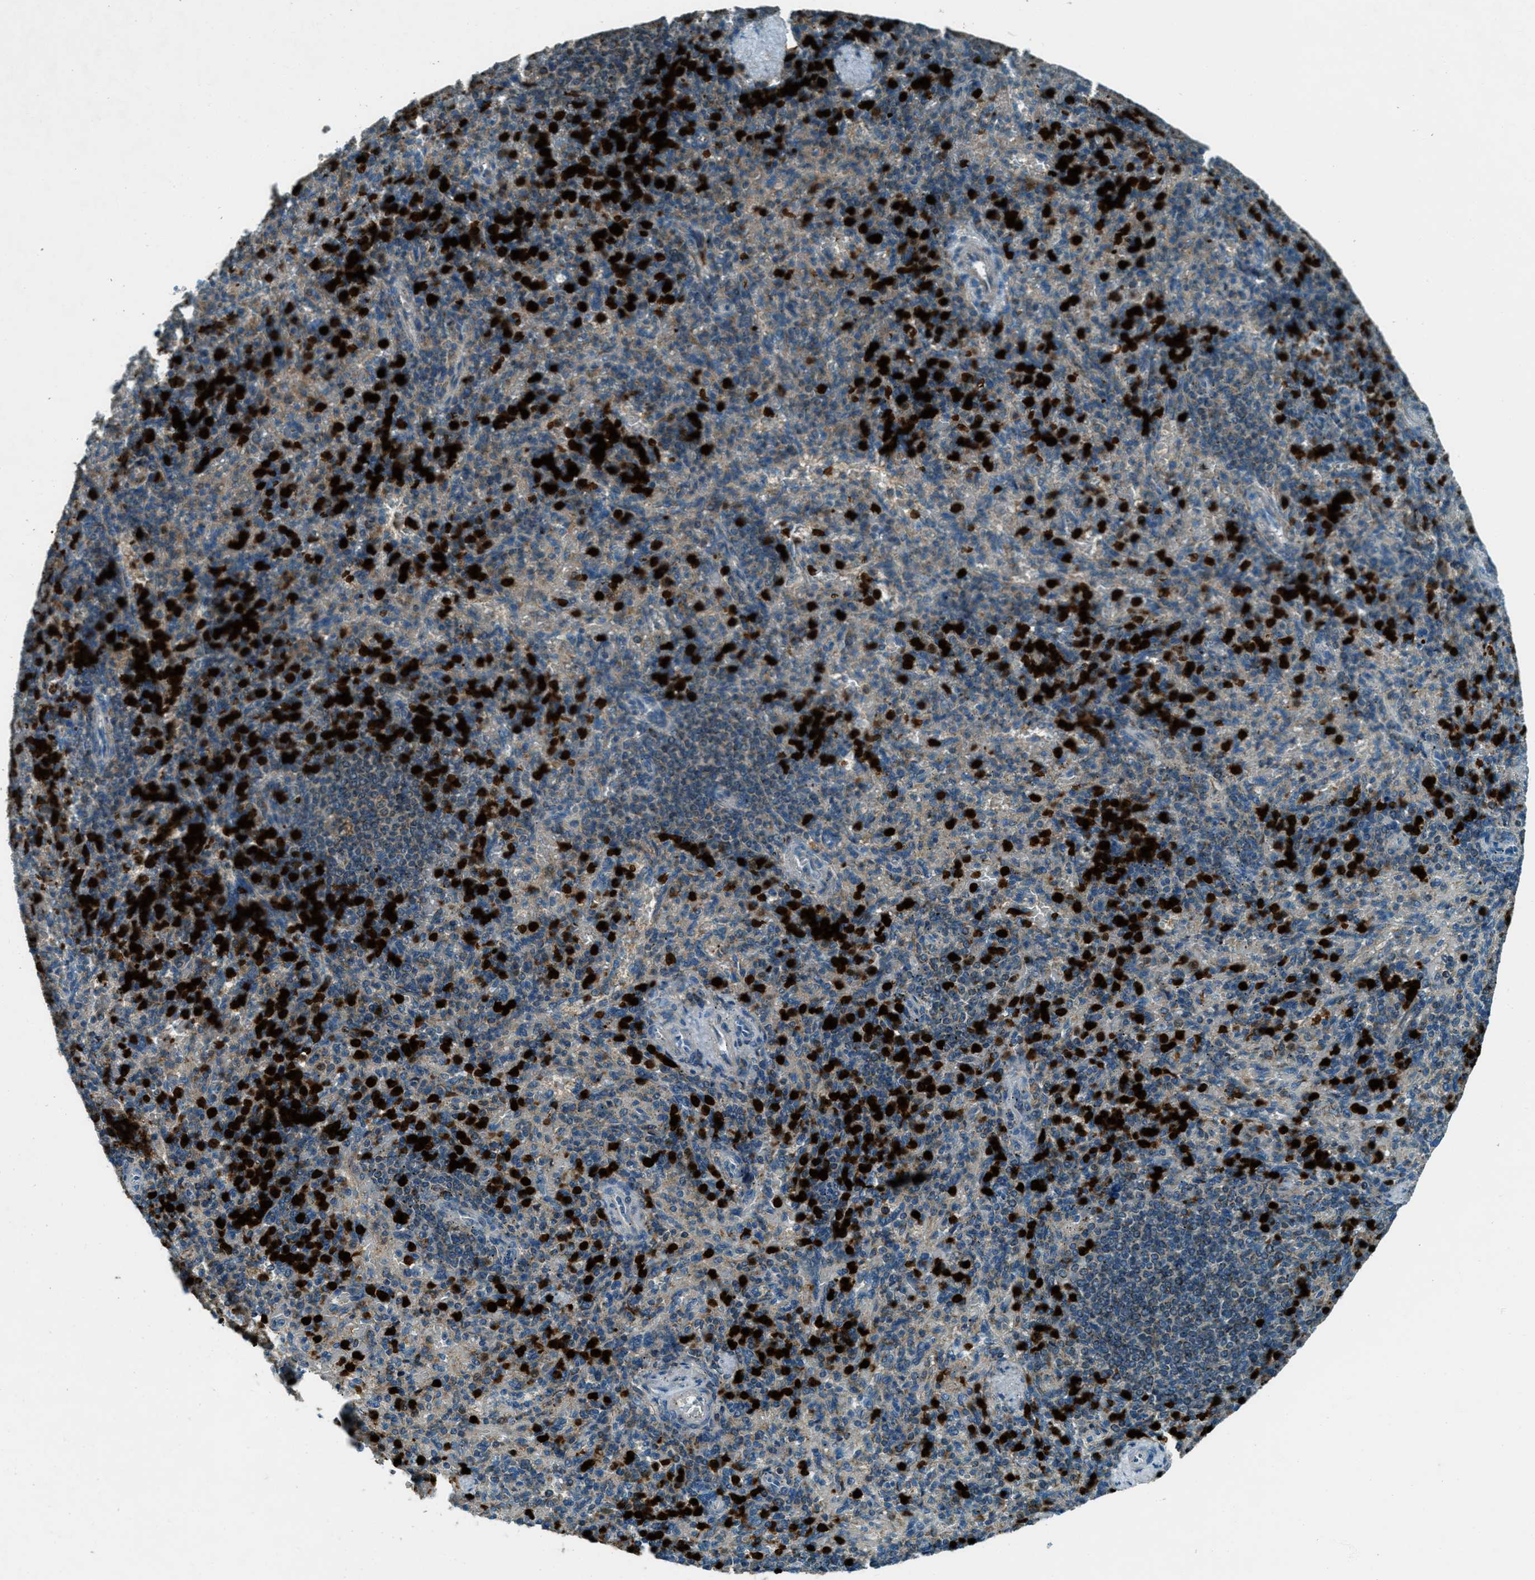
{"staining": {"intensity": "strong", "quantity": "25%-75%", "location": "nuclear"}, "tissue": "spleen", "cell_type": "Cells in red pulp", "image_type": "normal", "snomed": [{"axis": "morphology", "description": "Normal tissue, NOS"}, {"axis": "topography", "description": "Spleen"}], "caption": "The photomicrograph exhibits staining of normal spleen, revealing strong nuclear protein expression (brown color) within cells in red pulp. Immunohistochemistry stains the protein in brown and the nuclei are stained blue.", "gene": "FAR1", "patient": {"sex": "female", "age": 74}}